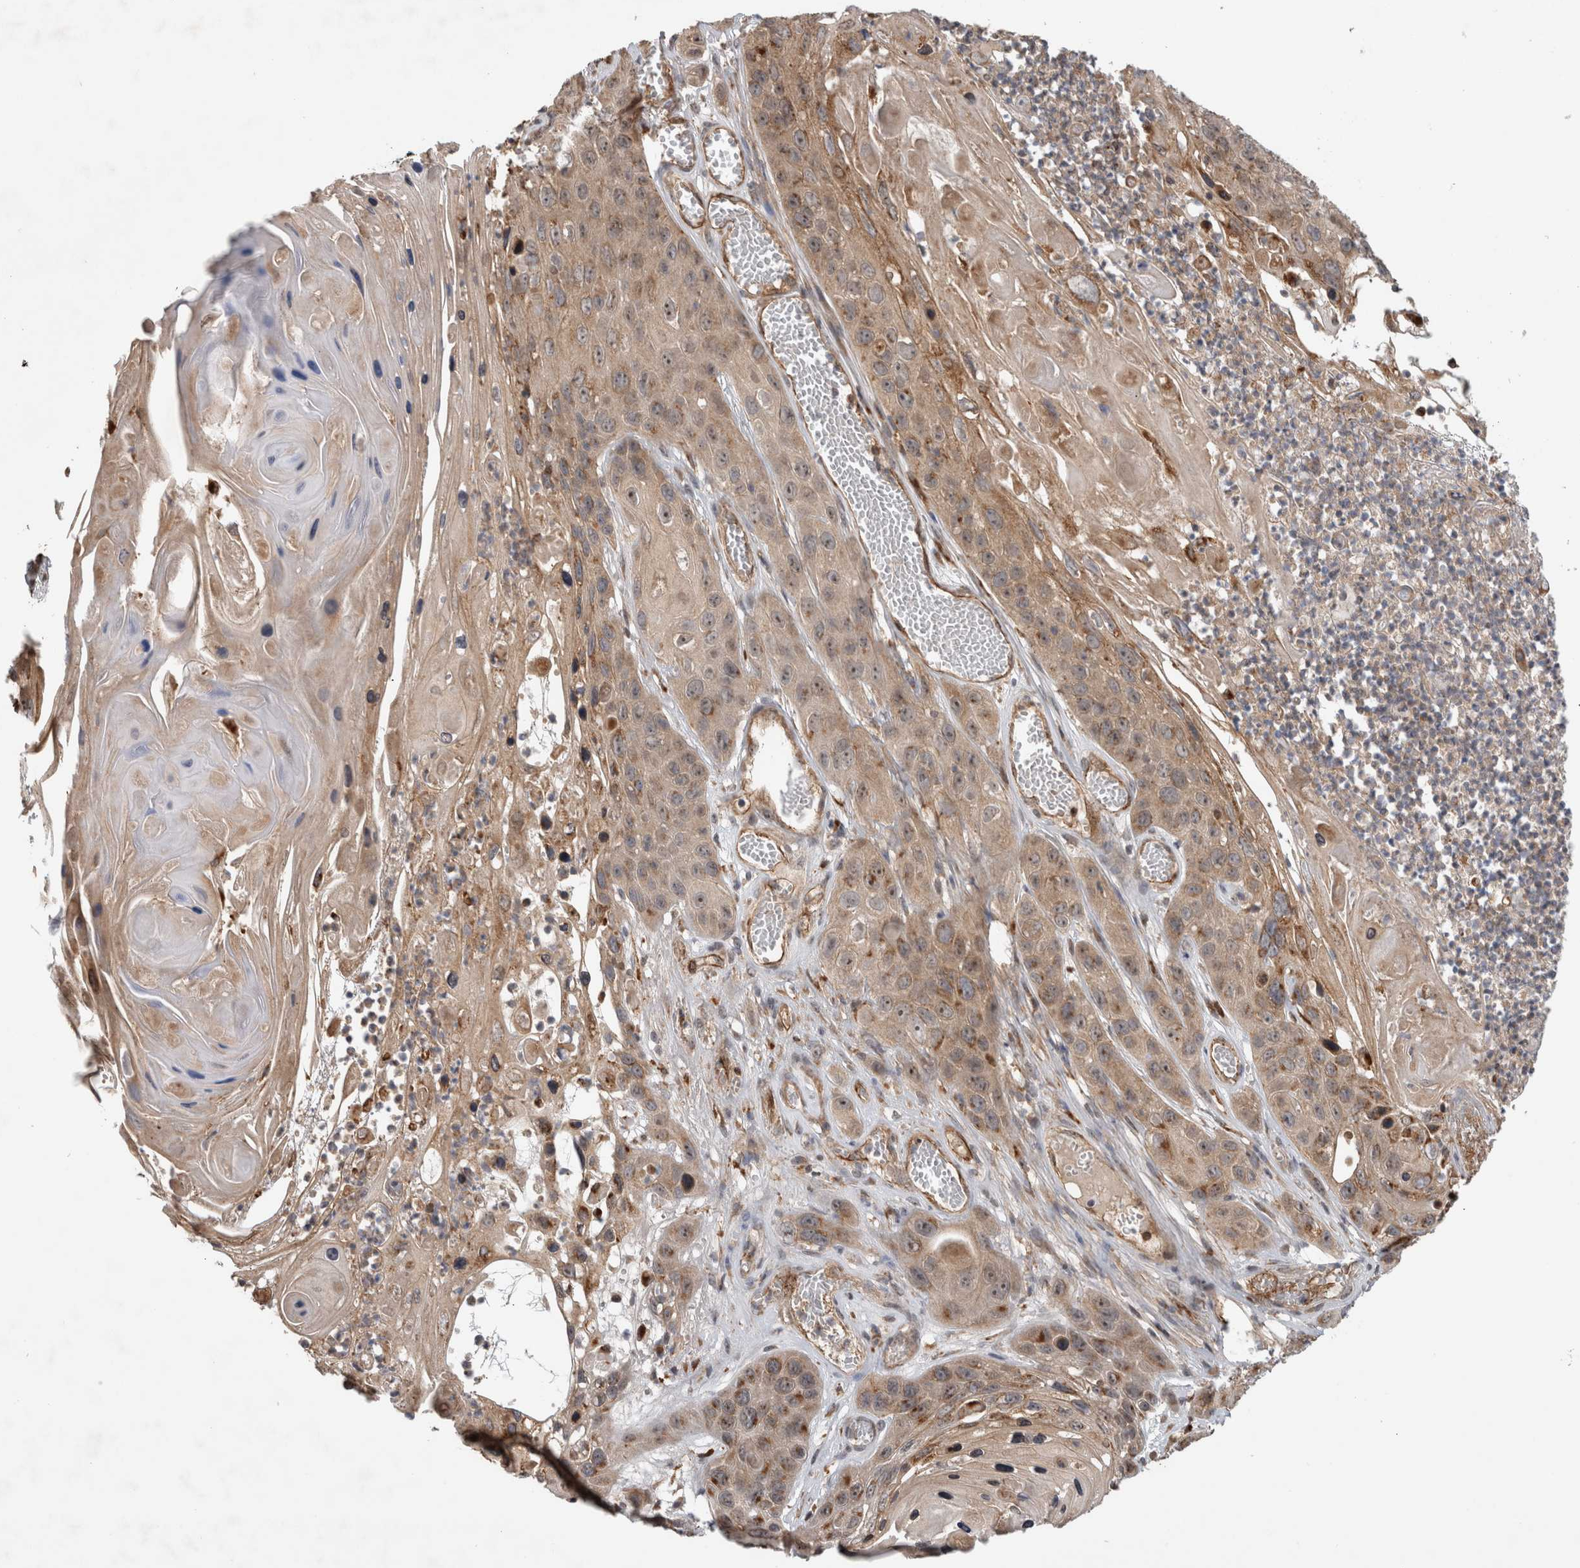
{"staining": {"intensity": "moderate", "quantity": ">75%", "location": "cytoplasmic/membranous"}, "tissue": "skin cancer", "cell_type": "Tumor cells", "image_type": "cancer", "snomed": [{"axis": "morphology", "description": "Squamous cell carcinoma, NOS"}, {"axis": "topography", "description": "Skin"}], "caption": "This photomicrograph demonstrates IHC staining of skin cancer, with medium moderate cytoplasmic/membranous positivity in about >75% of tumor cells.", "gene": "ADGRL3", "patient": {"sex": "male", "age": 55}}